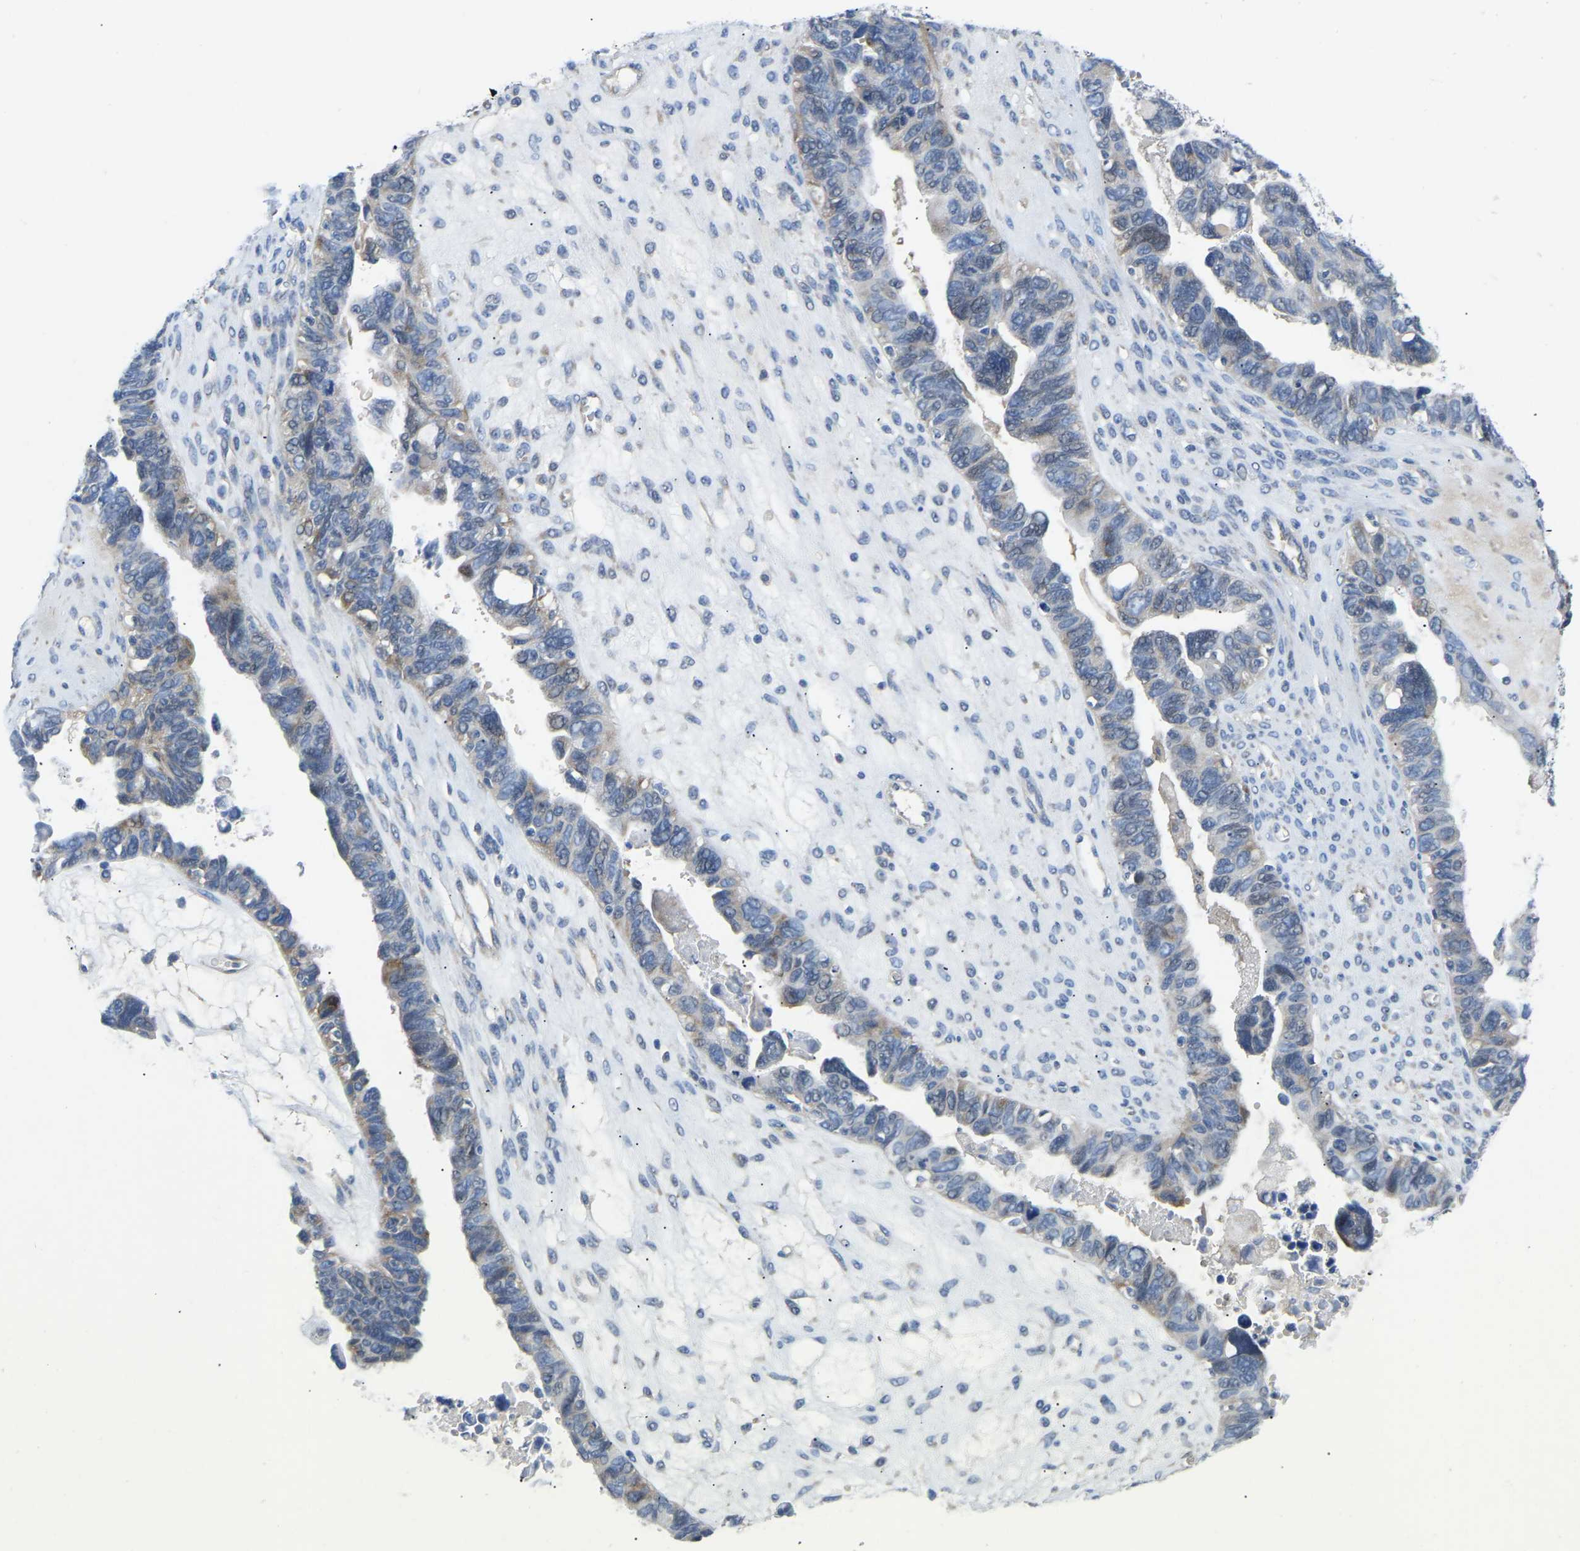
{"staining": {"intensity": "moderate", "quantity": "<25%", "location": "cytoplasmic/membranous"}, "tissue": "ovarian cancer", "cell_type": "Tumor cells", "image_type": "cancer", "snomed": [{"axis": "morphology", "description": "Cystadenocarcinoma, serous, NOS"}, {"axis": "topography", "description": "Ovary"}], "caption": "Immunohistochemistry staining of ovarian cancer (serous cystadenocarcinoma), which shows low levels of moderate cytoplasmic/membranous expression in about <25% of tumor cells indicating moderate cytoplasmic/membranous protein staining. The staining was performed using DAB (brown) for protein detection and nuclei were counterstained in hematoxylin (blue).", "gene": "ABCA10", "patient": {"sex": "female", "age": 79}}